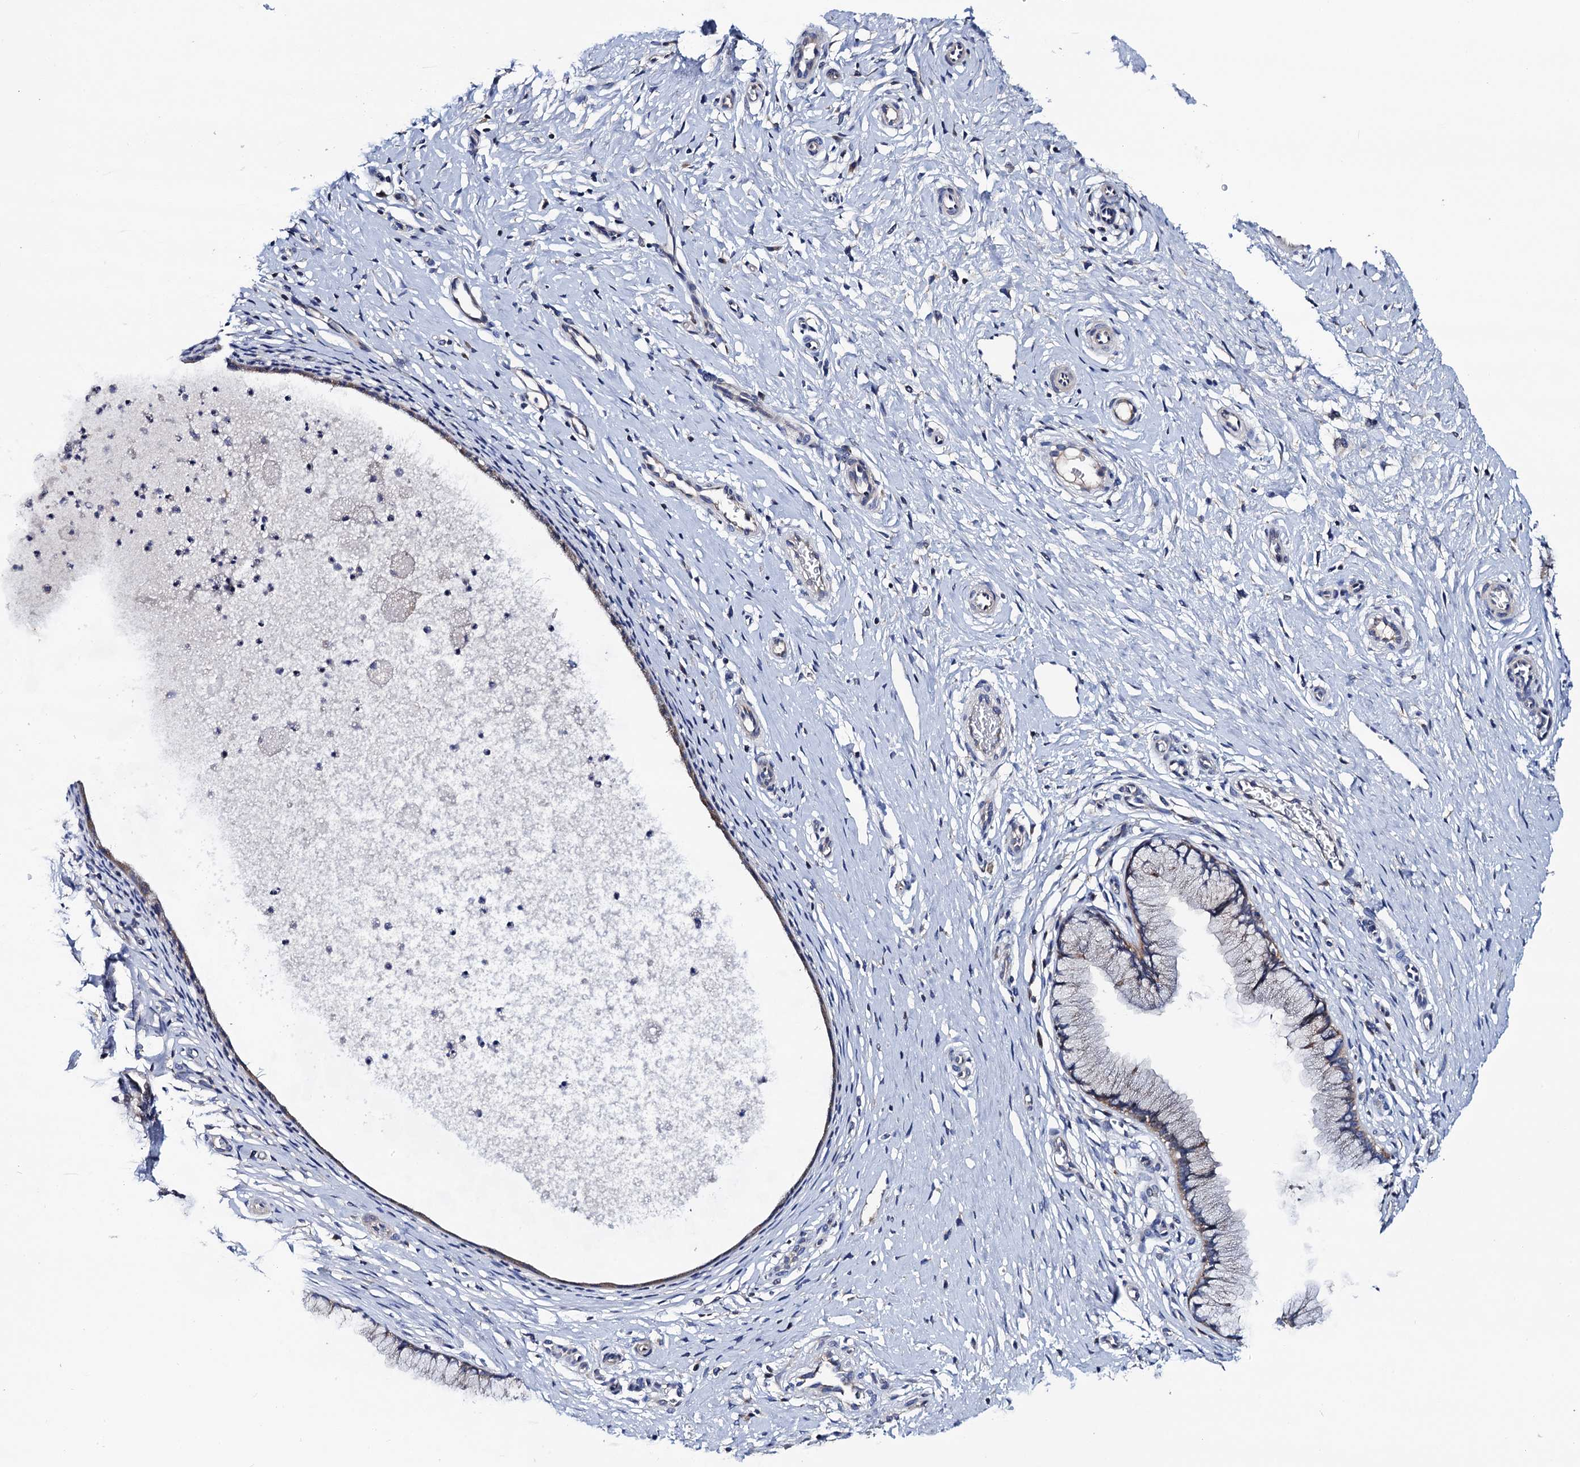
{"staining": {"intensity": "weak", "quantity": "<25%", "location": "cytoplasmic/membranous"}, "tissue": "cervix", "cell_type": "Glandular cells", "image_type": "normal", "snomed": [{"axis": "morphology", "description": "Normal tissue, NOS"}, {"axis": "topography", "description": "Cervix"}], "caption": "Glandular cells show no significant positivity in unremarkable cervix.", "gene": "MRPL48", "patient": {"sex": "female", "age": 36}}